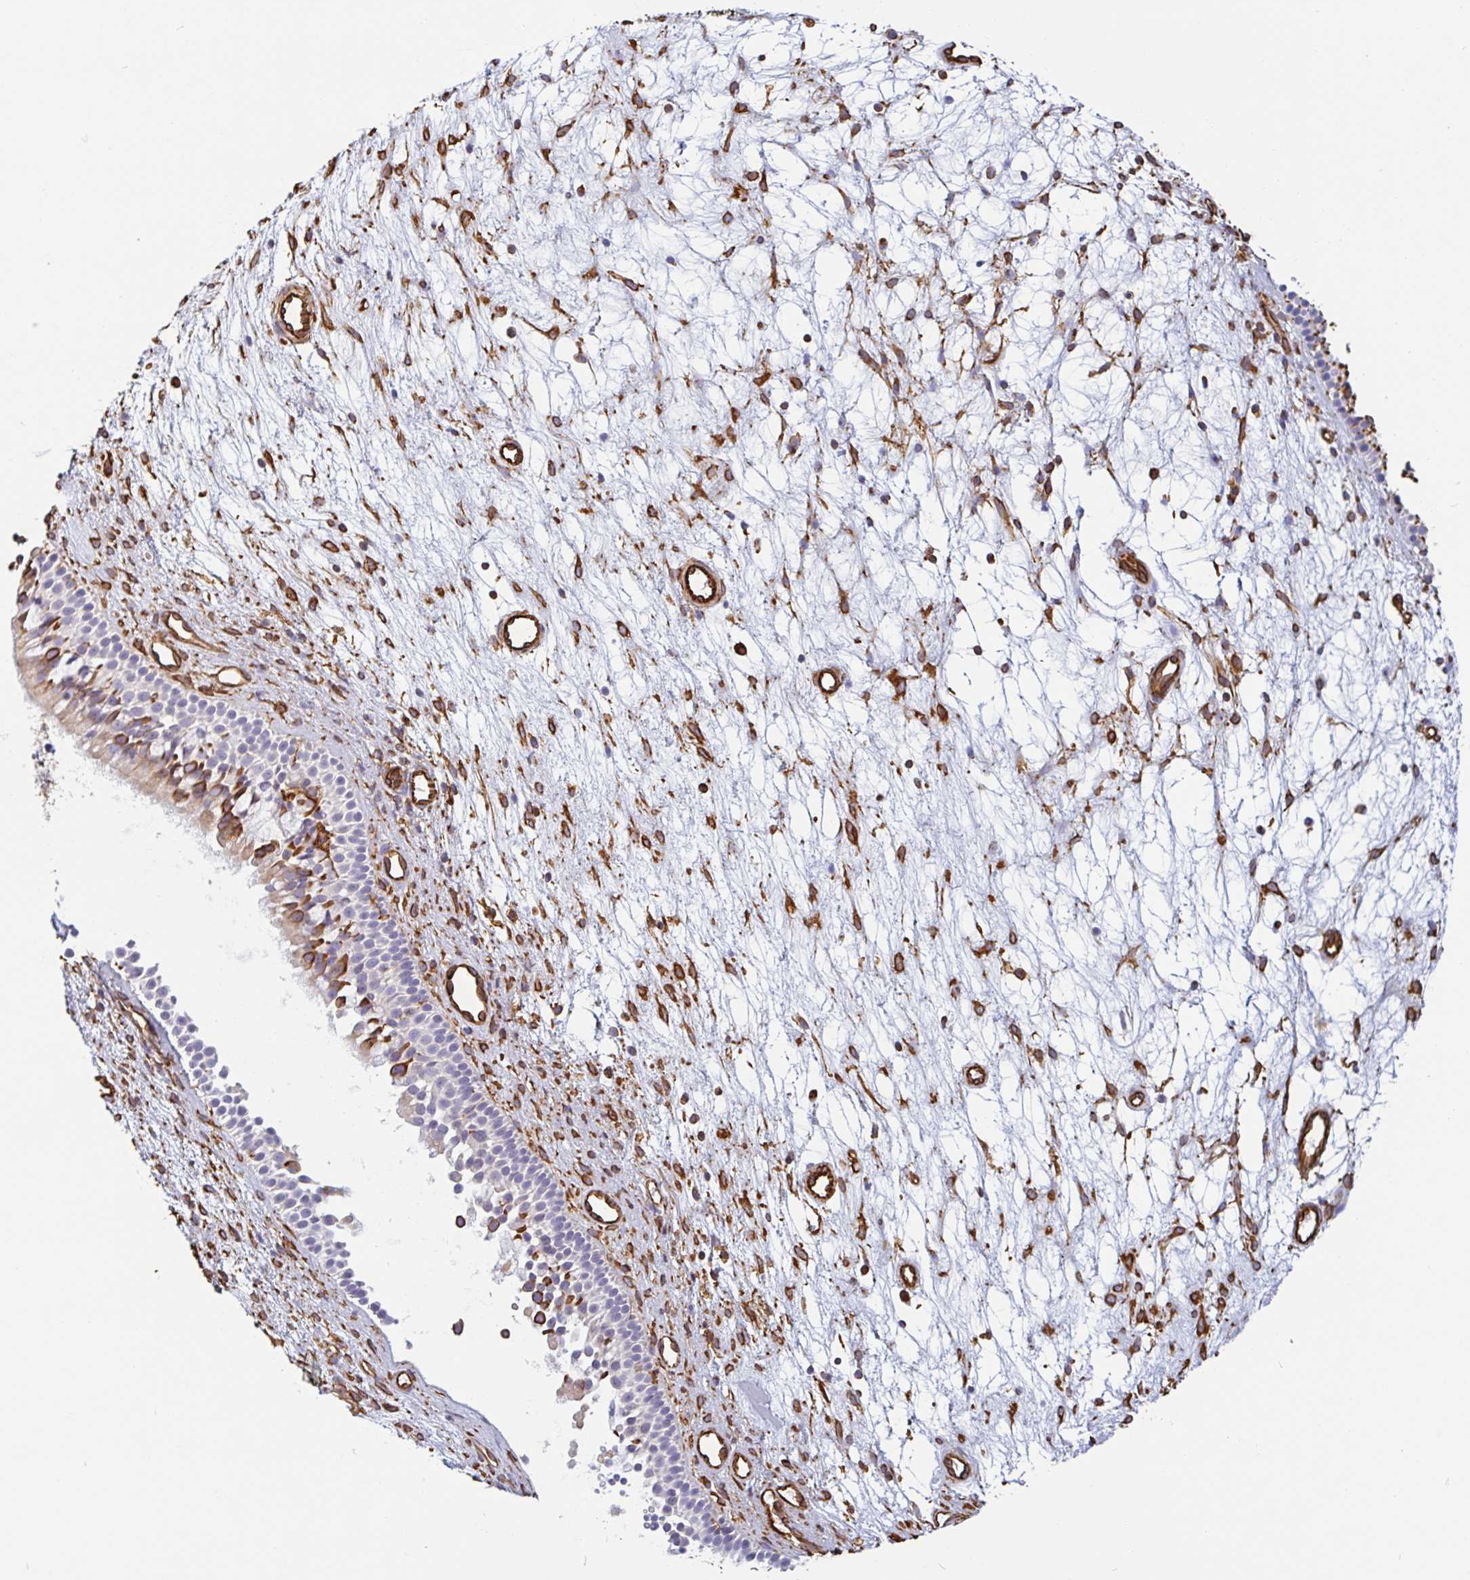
{"staining": {"intensity": "strong", "quantity": "<25%", "location": "cytoplasmic/membranous"}, "tissue": "nasopharynx", "cell_type": "Respiratory epithelial cells", "image_type": "normal", "snomed": [{"axis": "morphology", "description": "Normal tissue, NOS"}, {"axis": "morphology", "description": "Polyp, NOS"}, {"axis": "topography", "description": "Nasopharynx"}], "caption": "An image showing strong cytoplasmic/membranous expression in about <25% of respiratory epithelial cells in normal nasopharynx, as visualized by brown immunohistochemical staining.", "gene": "PPFIA1", "patient": {"sex": "male", "age": 83}}